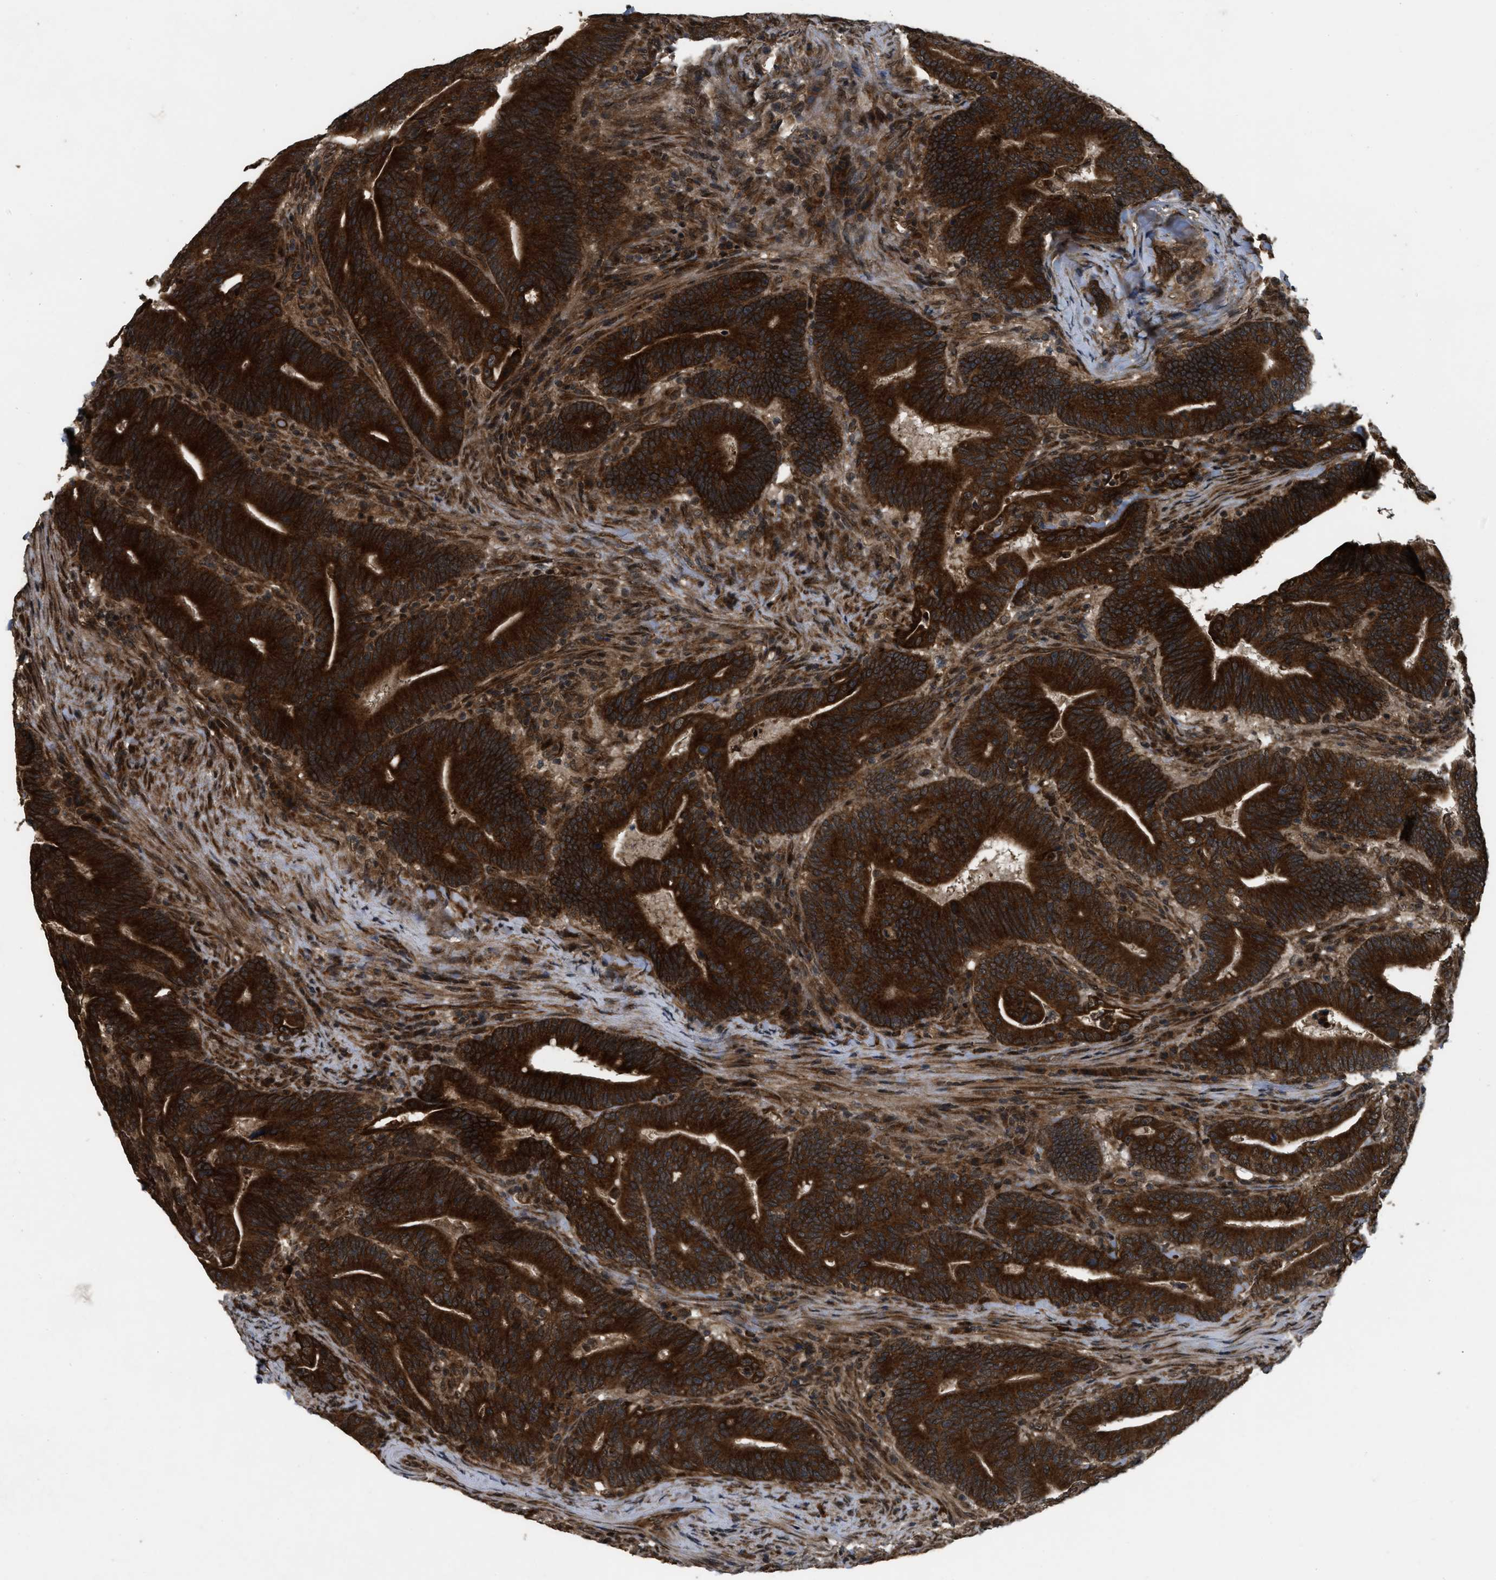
{"staining": {"intensity": "moderate", "quantity": ">75%", "location": "cytoplasmic/membranous"}, "tissue": "colorectal cancer", "cell_type": "Tumor cells", "image_type": "cancer", "snomed": [{"axis": "morphology", "description": "Normal tissue, NOS"}, {"axis": "morphology", "description": "Adenocarcinoma, NOS"}, {"axis": "topography", "description": "Colon"}], "caption": "This photomicrograph displays colorectal cancer stained with immunohistochemistry to label a protein in brown. The cytoplasmic/membranous of tumor cells show moderate positivity for the protein. Nuclei are counter-stained blue.", "gene": "SPTLC1", "patient": {"sex": "female", "age": 66}}